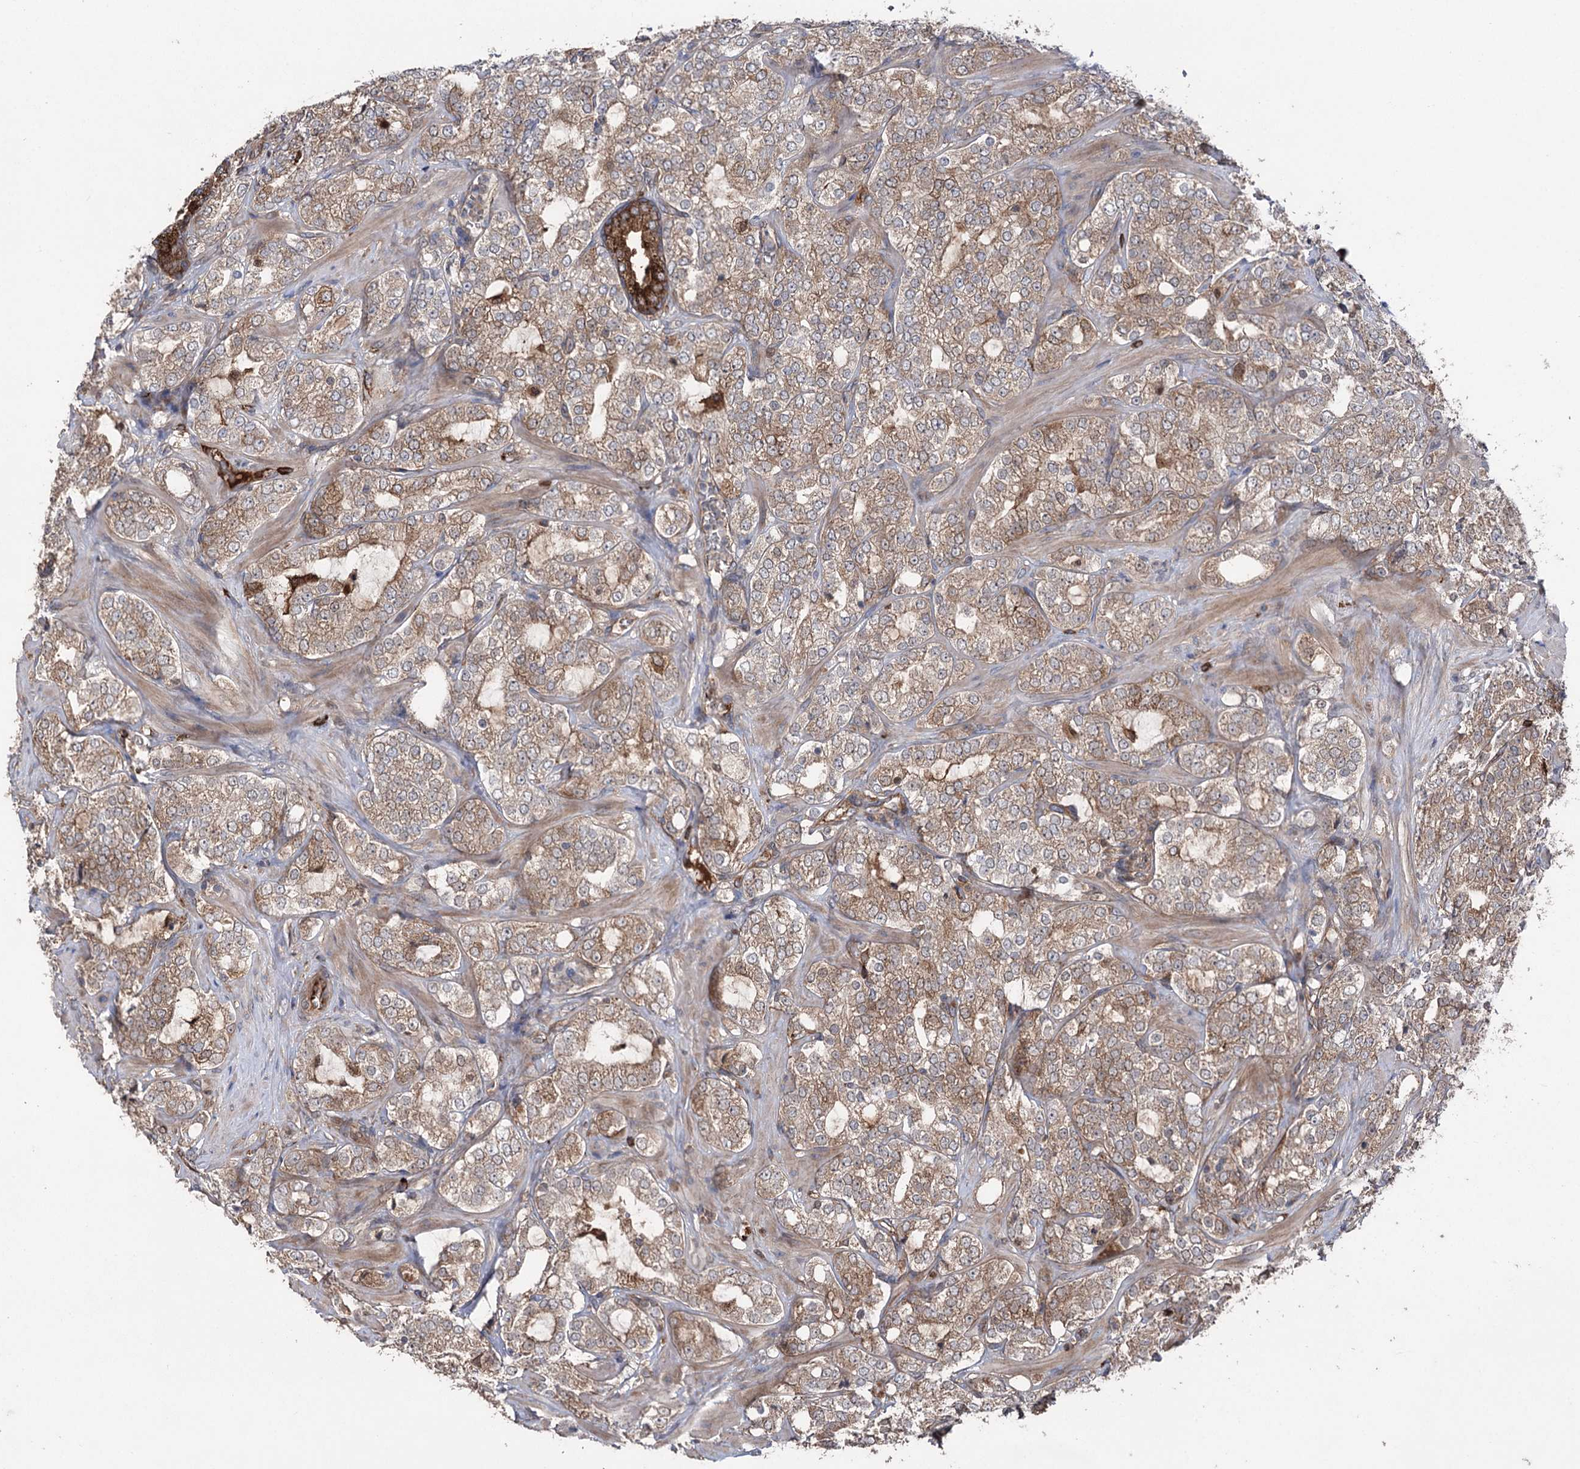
{"staining": {"intensity": "weak", "quantity": ">75%", "location": "cytoplasmic/membranous"}, "tissue": "prostate cancer", "cell_type": "Tumor cells", "image_type": "cancer", "snomed": [{"axis": "morphology", "description": "Adenocarcinoma, High grade"}, {"axis": "topography", "description": "Prostate"}], "caption": "Immunohistochemistry staining of prostate cancer, which exhibits low levels of weak cytoplasmic/membranous positivity in about >75% of tumor cells indicating weak cytoplasmic/membranous protein expression. The staining was performed using DAB (brown) for protein detection and nuclei were counterstained in hematoxylin (blue).", "gene": "OTUD1", "patient": {"sex": "male", "age": 64}}